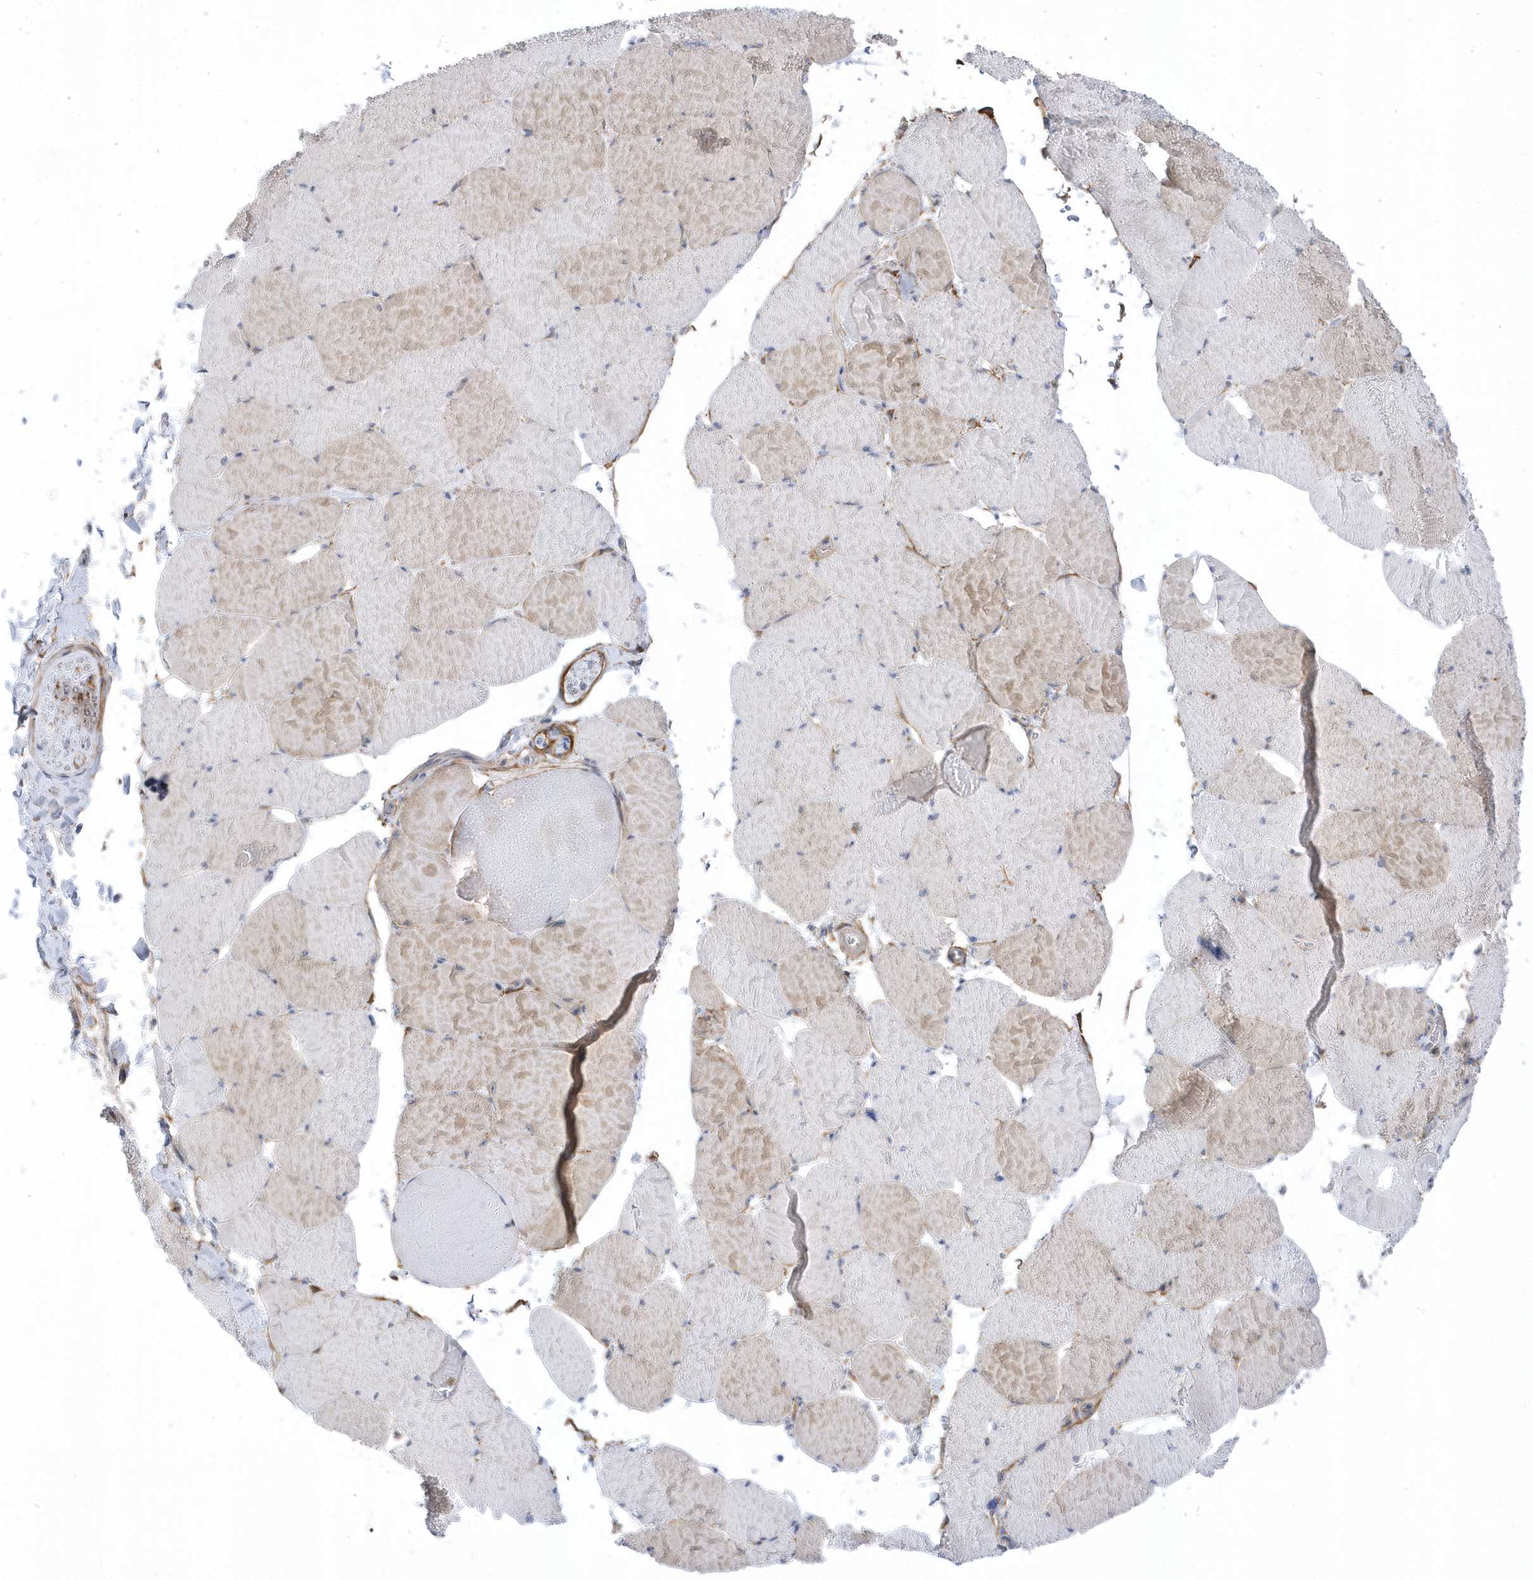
{"staining": {"intensity": "moderate", "quantity": "25%-75%", "location": "cytoplasmic/membranous"}, "tissue": "skeletal muscle", "cell_type": "Myocytes", "image_type": "normal", "snomed": [{"axis": "morphology", "description": "Normal tissue, NOS"}, {"axis": "topography", "description": "Skeletal muscle"}, {"axis": "topography", "description": "Head-Neck"}], "caption": "A histopathology image showing moderate cytoplasmic/membranous positivity in approximately 25%-75% of myocytes in unremarkable skeletal muscle, as visualized by brown immunohistochemical staining.", "gene": "ANAPC1", "patient": {"sex": "male", "age": 66}}